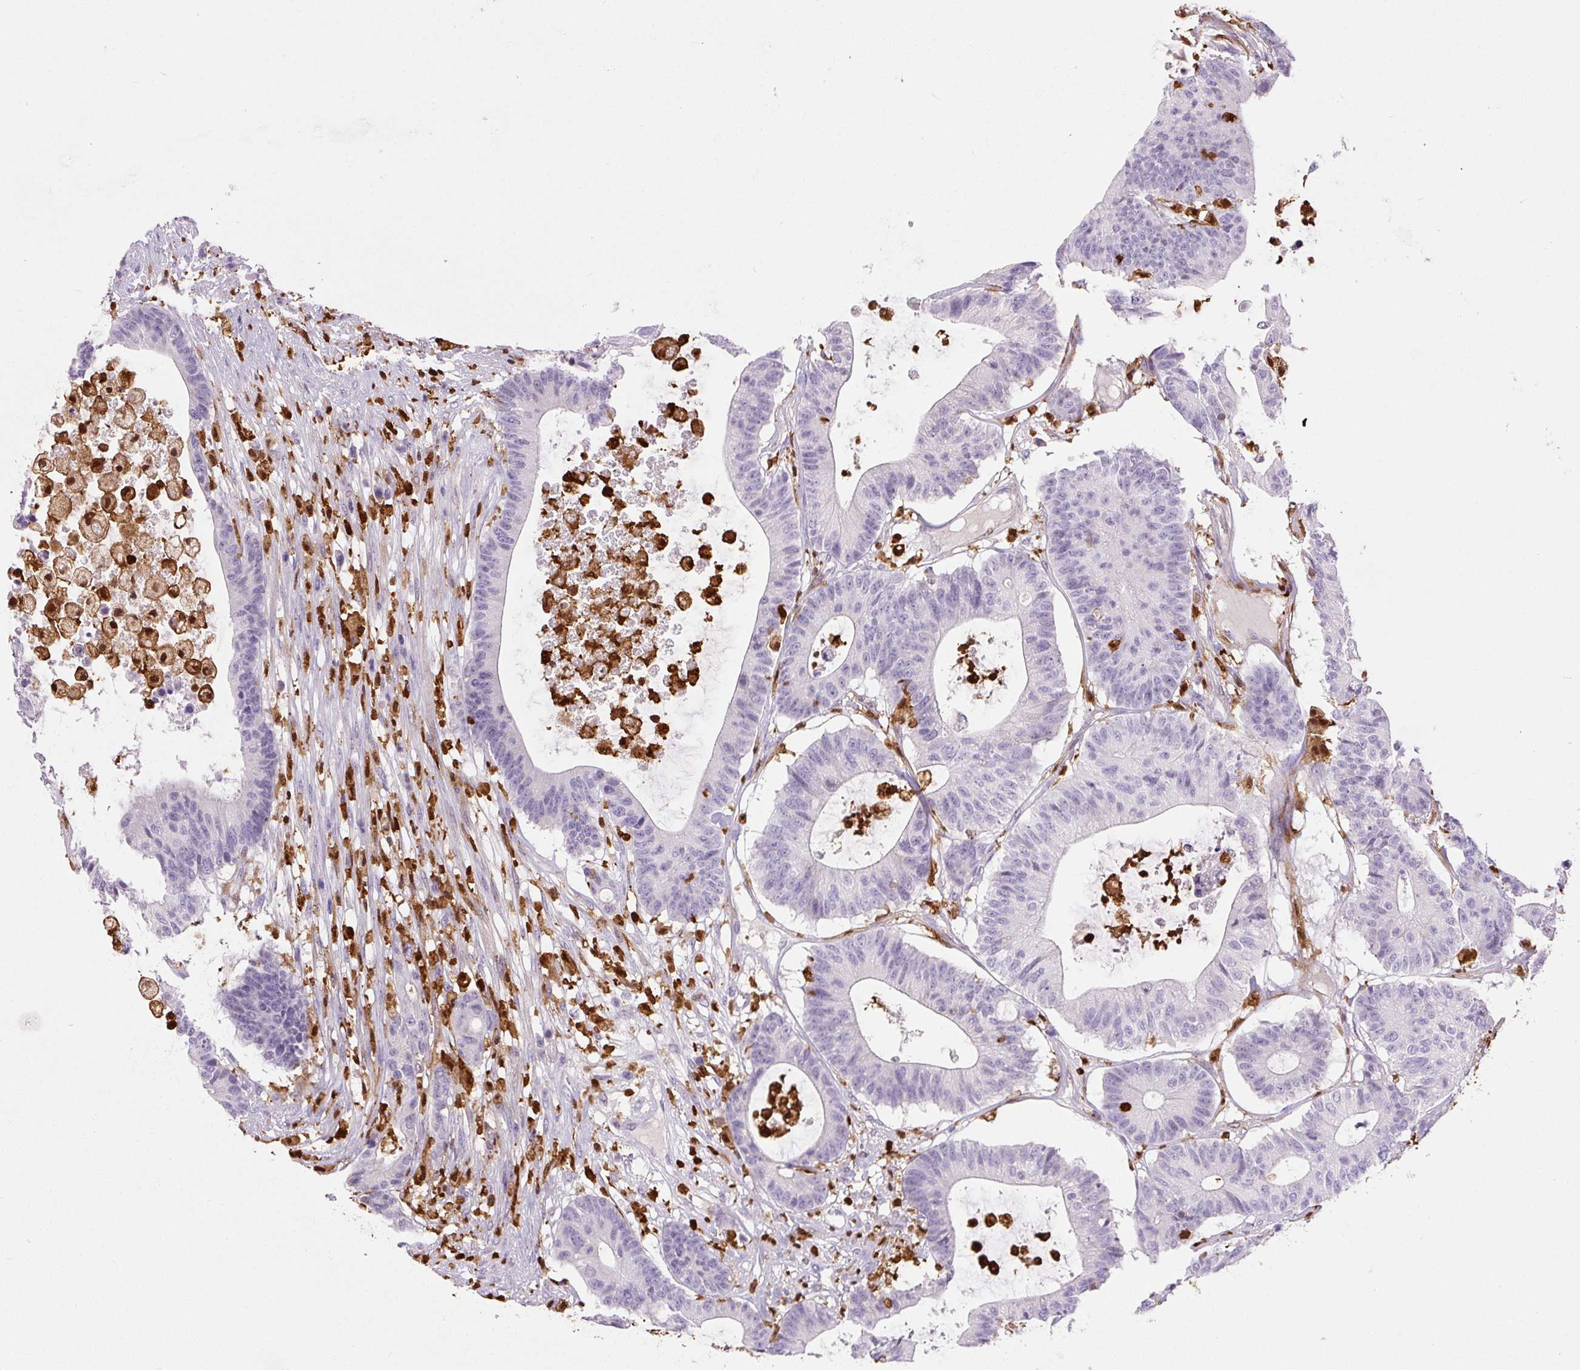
{"staining": {"intensity": "negative", "quantity": "none", "location": "none"}, "tissue": "colorectal cancer", "cell_type": "Tumor cells", "image_type": "cancer", "snomed": [{"axis": "morphology", "description": "Adenocarcinoma, NOS"}, {"axis": "topography", "description": "Colon"}], "caption": "IHC photomicrograph of neoplastic tissue: human colorectal adenocarcinoma stained with DAB reveals no significant protein staining in tumor cells. (Brightfield microscopy of DAB IHC at high magnification).", "gene": "S100A4", "patient": {"sex": "female", "age": 84}}